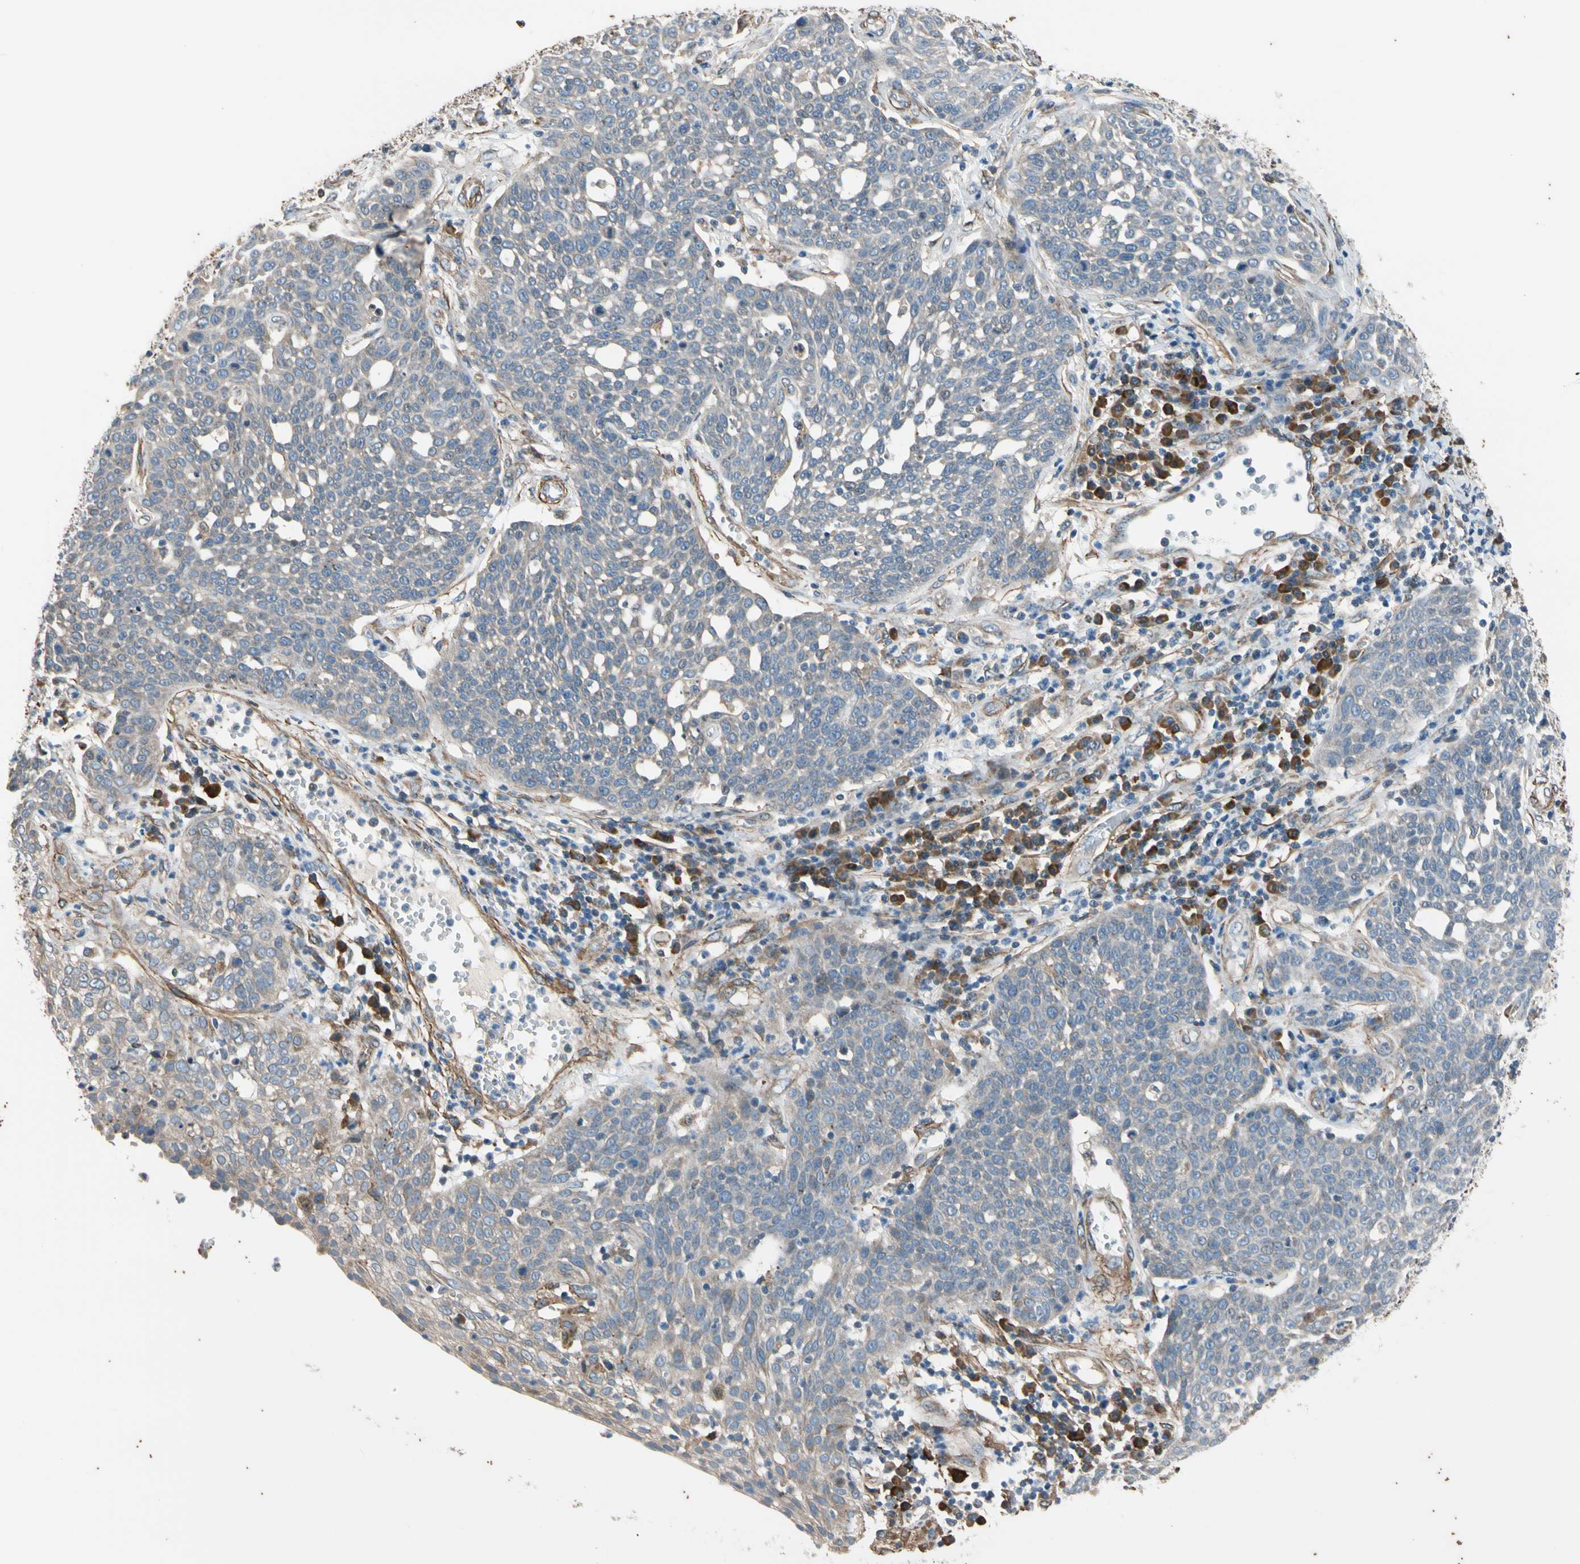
{"staining": {"intensity": "weak", "quantity": ">75%", "location": "cytoplasmic/membranous"}, "tissue": "cervical cancer", "cell_type": "Tumor cells", "image_type": "cancer", "snomed": [{"axis": "morphology", "description": "Squamous cell carcinoma, NOS"}, {"axis": "topography", "description": "Cervix"}], "caption": "This micrograph displays immunohistochemistry staining of human cervical cancer, with low weak cytoplasmic/membranous positivity in about >75% of tumor cells.", "gene": "LIMK2", "patient": {"sex": "female", "age": 34}}